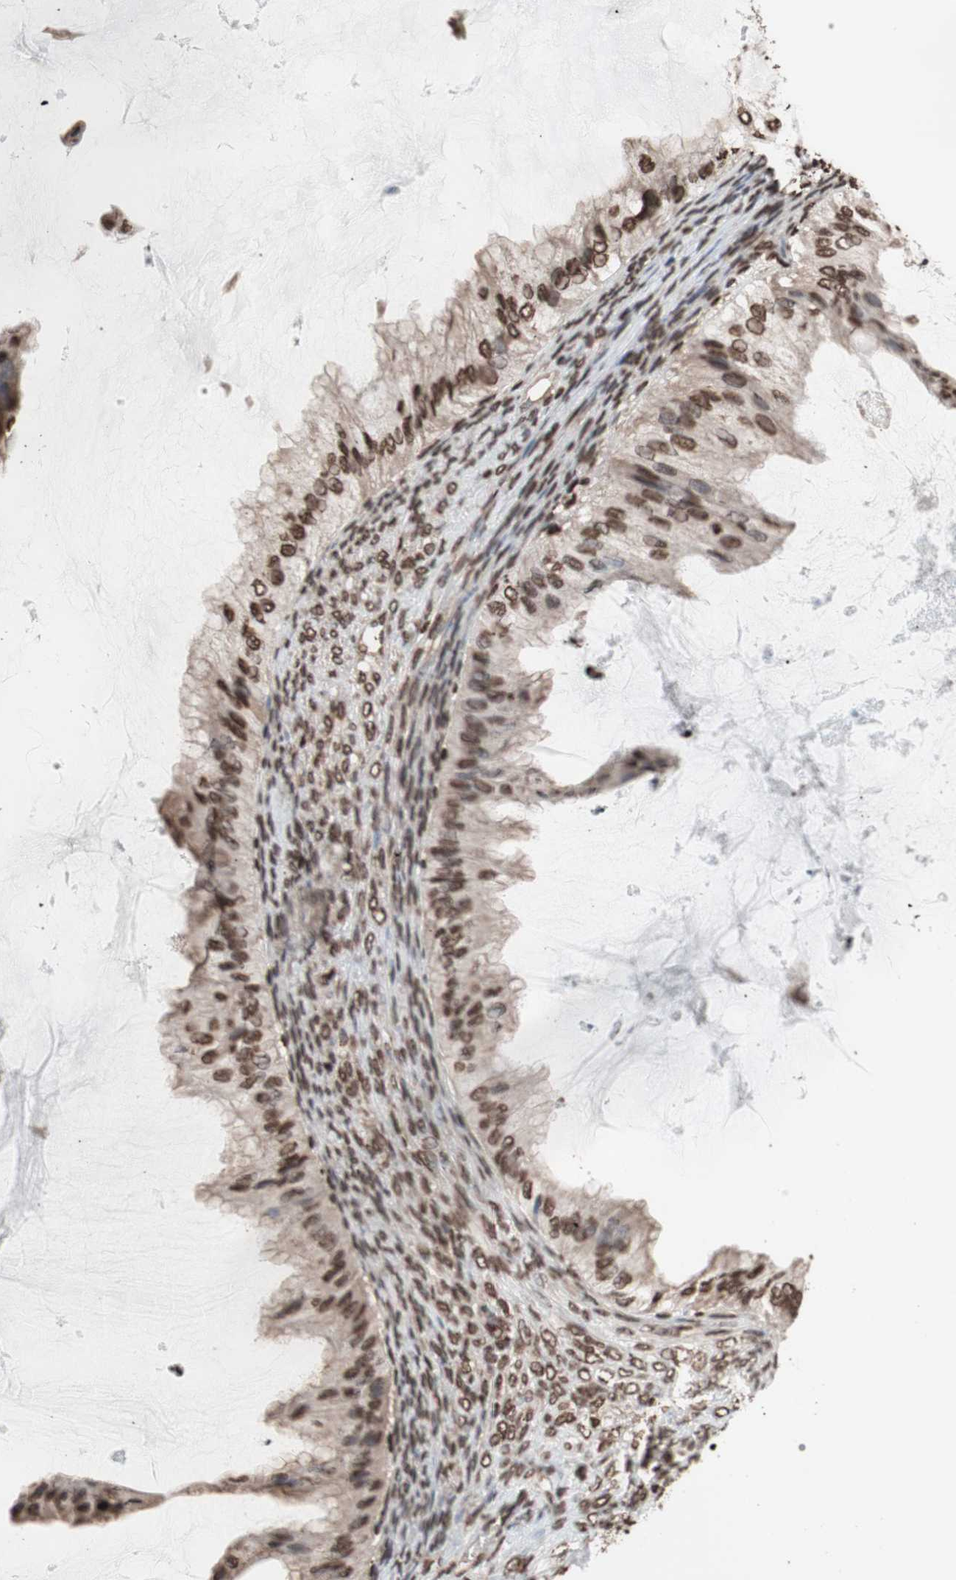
{"staining": {"intensity": "moderate", "quantity": ">75%", "location": "cytoplasmic/membranous,nuclear"}, "tissue": "ovarian cancer", "cell_type": "Tumor cells", "image_type": "cancer", "snomed": [{"axis": "morphology", "description": "Cystadenocarcinoma, mucinous, NOS"}, {"axis": "topography", "description": "Ovary"}], "caption": "Tumor cells reveal medium levels of moderate cytoplasmic/membranous and nuclear expression in about >75% of cells in ovarian cancer.", "gene": "SNAI2", "patient": {"sex": "female", "age": 61}}